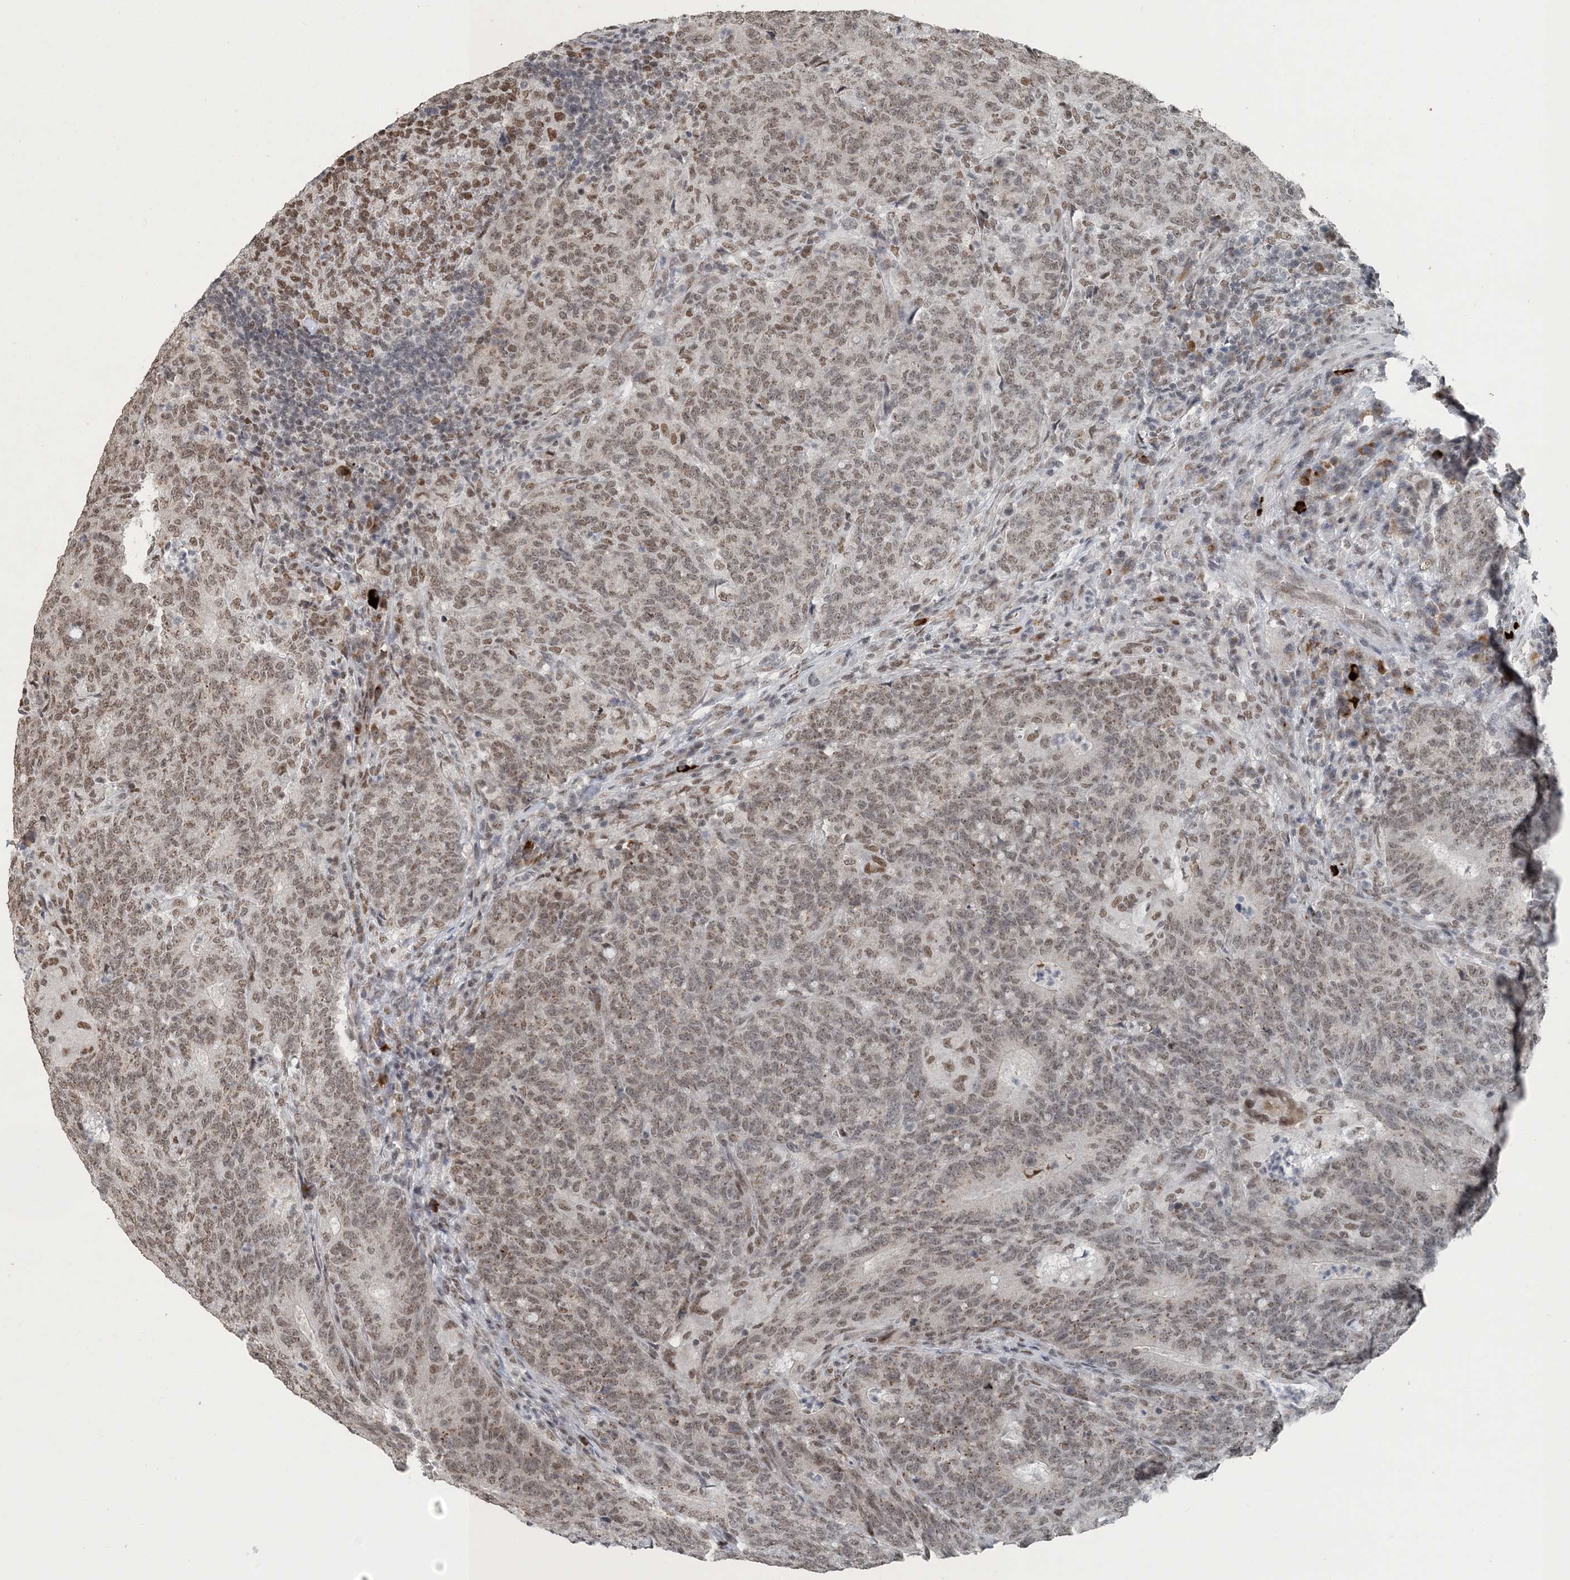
{"staining": {"intensity": "weak", "quantity": ">75%", "location": "nuclear"}, "tissue": "colorectal cancer", "cell_type": "Tumor cells", "image_type": "cancer", "snomed": [{"axis": "morphology", "description": "Normal tissue, NOS"}, {"axis": "morphology", "description": "Adenocarcinoma, NOS"}, {"axis": "topography", "description": "Colon"}], "caption": "Immunohistochemistry (IHC) of colorectal cancer reveals low levels of weak nuclear positivity in approximately >75% of tumor cells. The protein is shown in brown color, while the nuclei are stained blue.", "gene": "MBD2", "patient": {"sex": "female", "age": 75}}